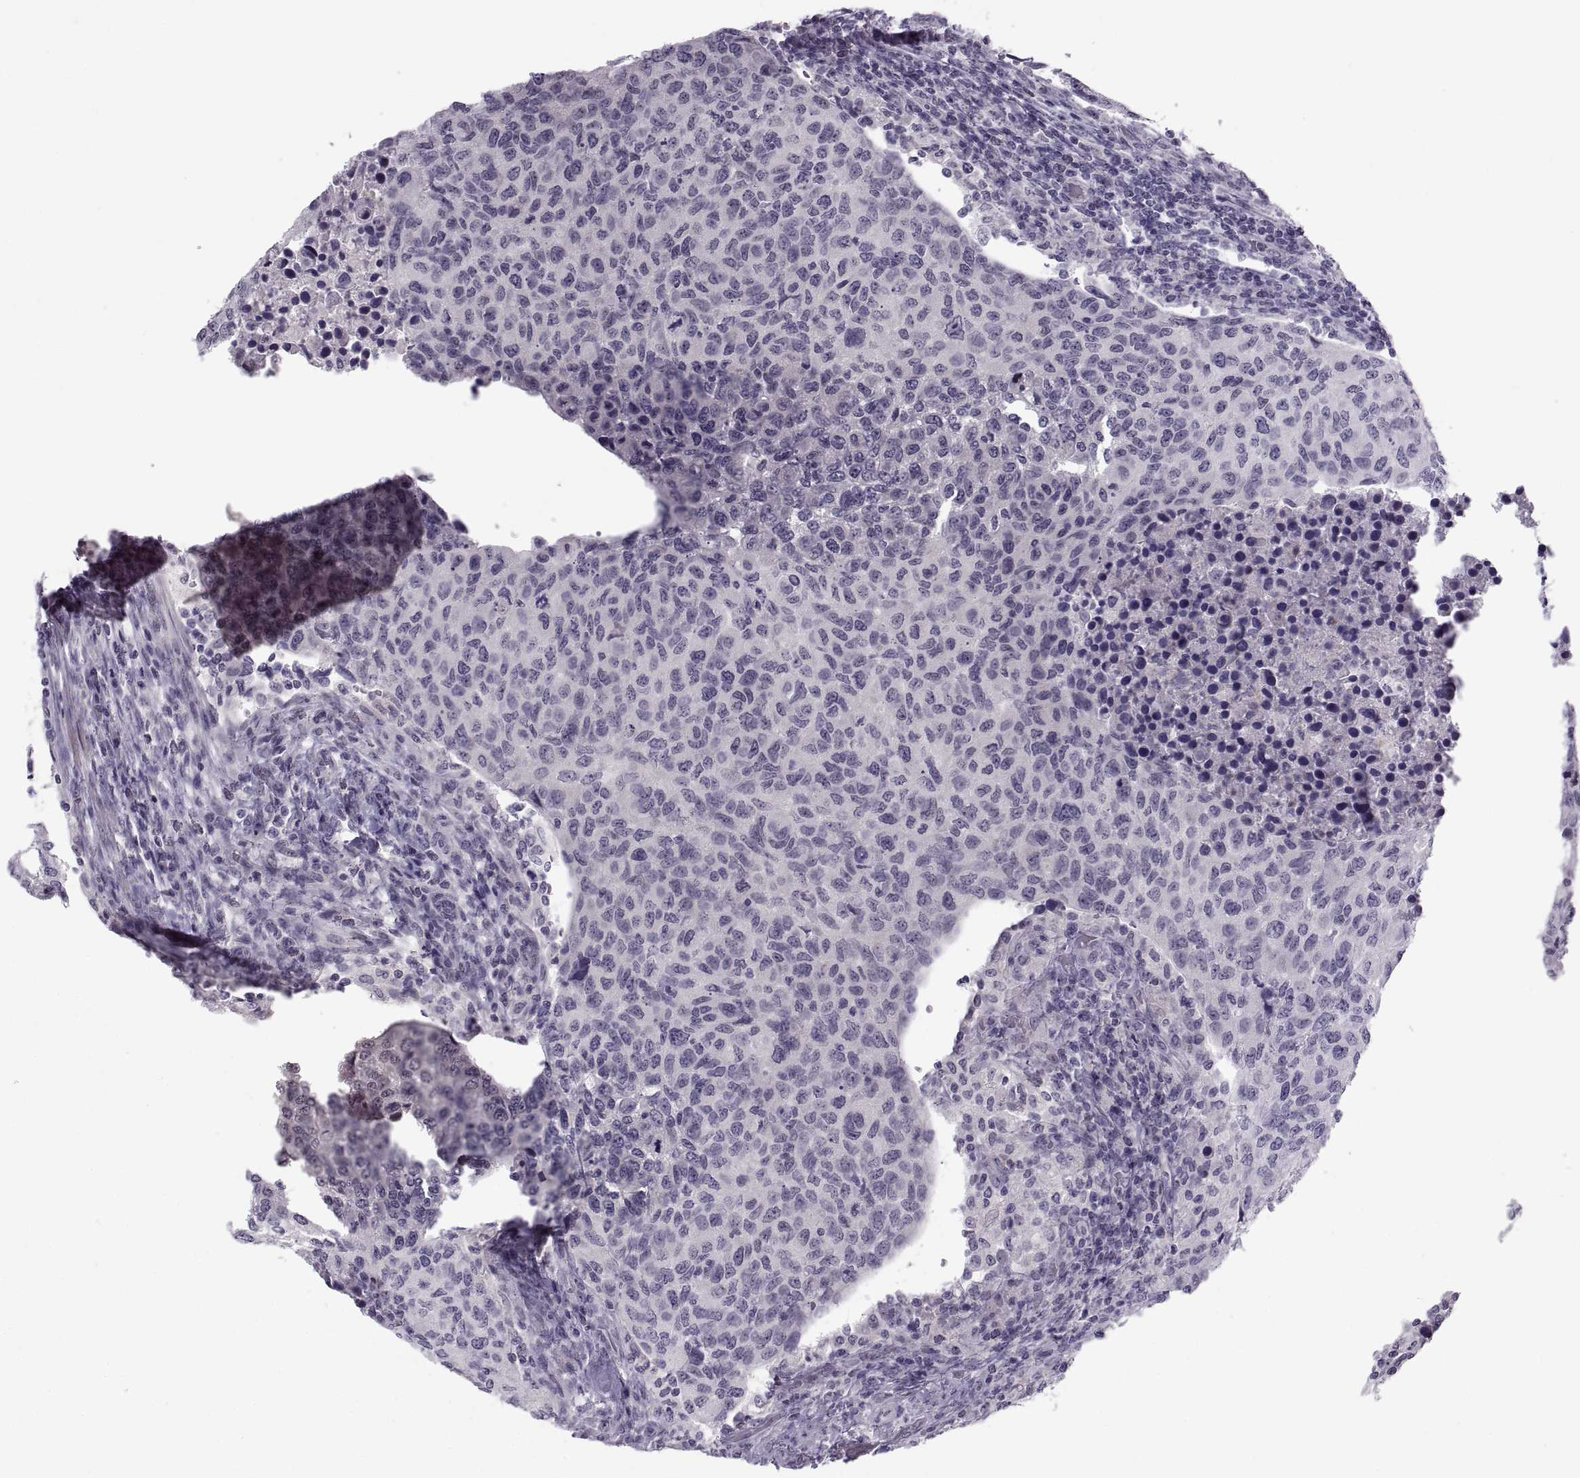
{"staining": {"intensity": "negative", "quantity": "none", "location": "none"}, "tissue": "urothelial cancer", "cell_type": "Tumor cells", "image_type": "cancer", "snomed": [{"axis": "morphology", "description": "Urothelial carcinoma, High grade"}, {"axis": "topography", "description": "Urinary bladder"}], "caption": "A high-resolution photomicrograph shows IHC staining of urothelial carcinoma (high-grade), which exhibits no significant positivity in tumor cells.", "gene": "C3orf22", "patient": {"sex": "female", "age": 78}}